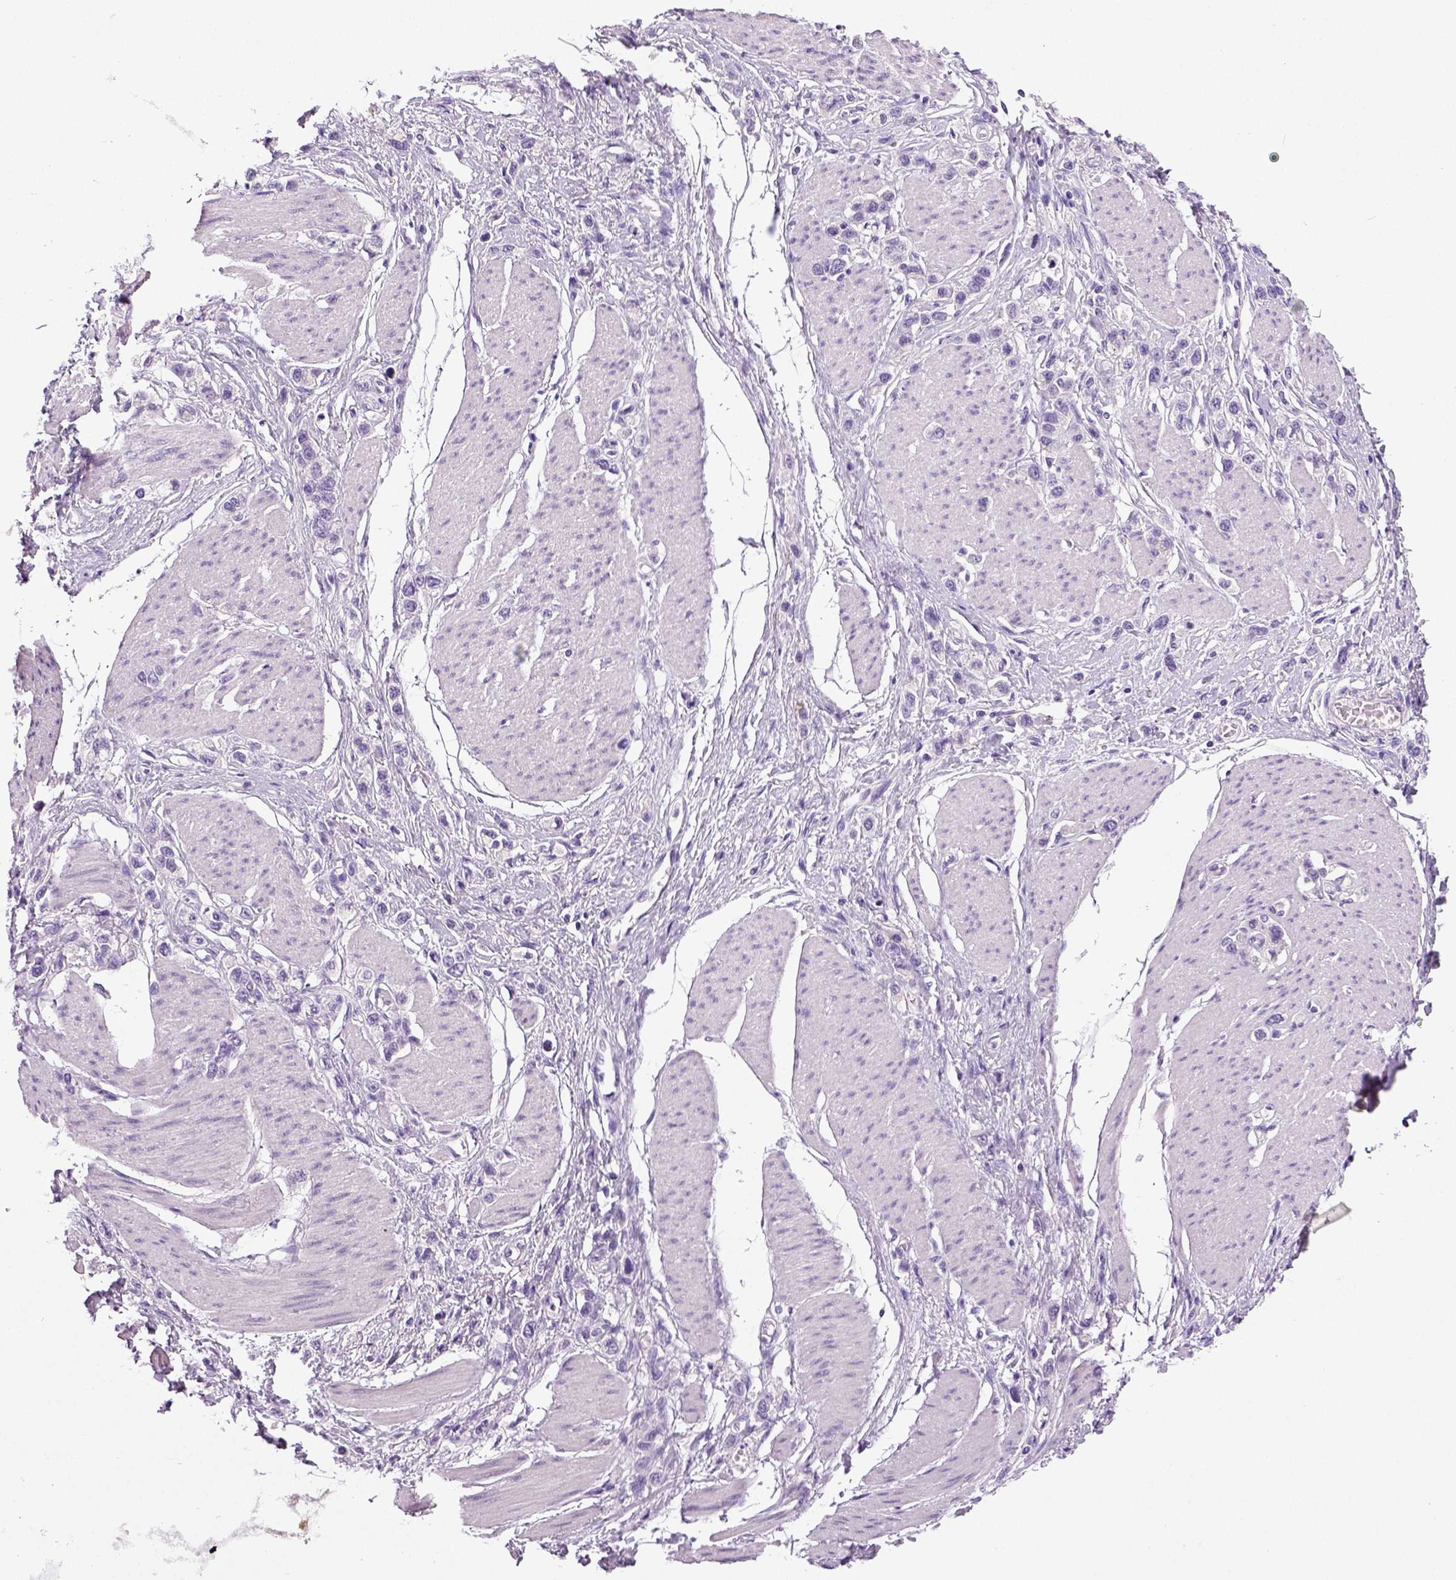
{"staining": {"intensity": "negative", "quantity": "none", "location": "none"}, "tissue": "stomach cancer", "cell_type": "Tumor cells", "image_type": "cancer", "snomed": [{"axis": "morphology", "description": "Adenocarcinoma, NOS"}, {"axis": "topography", "description": "Stomach"}], "caption": "A histopathology image of stomach cancer (adenocarcinoma) stained for a protein shows no brown staining in tumor cells.", "gene": "NECAB2", "patient": {"sex": "female", "age": 65}}